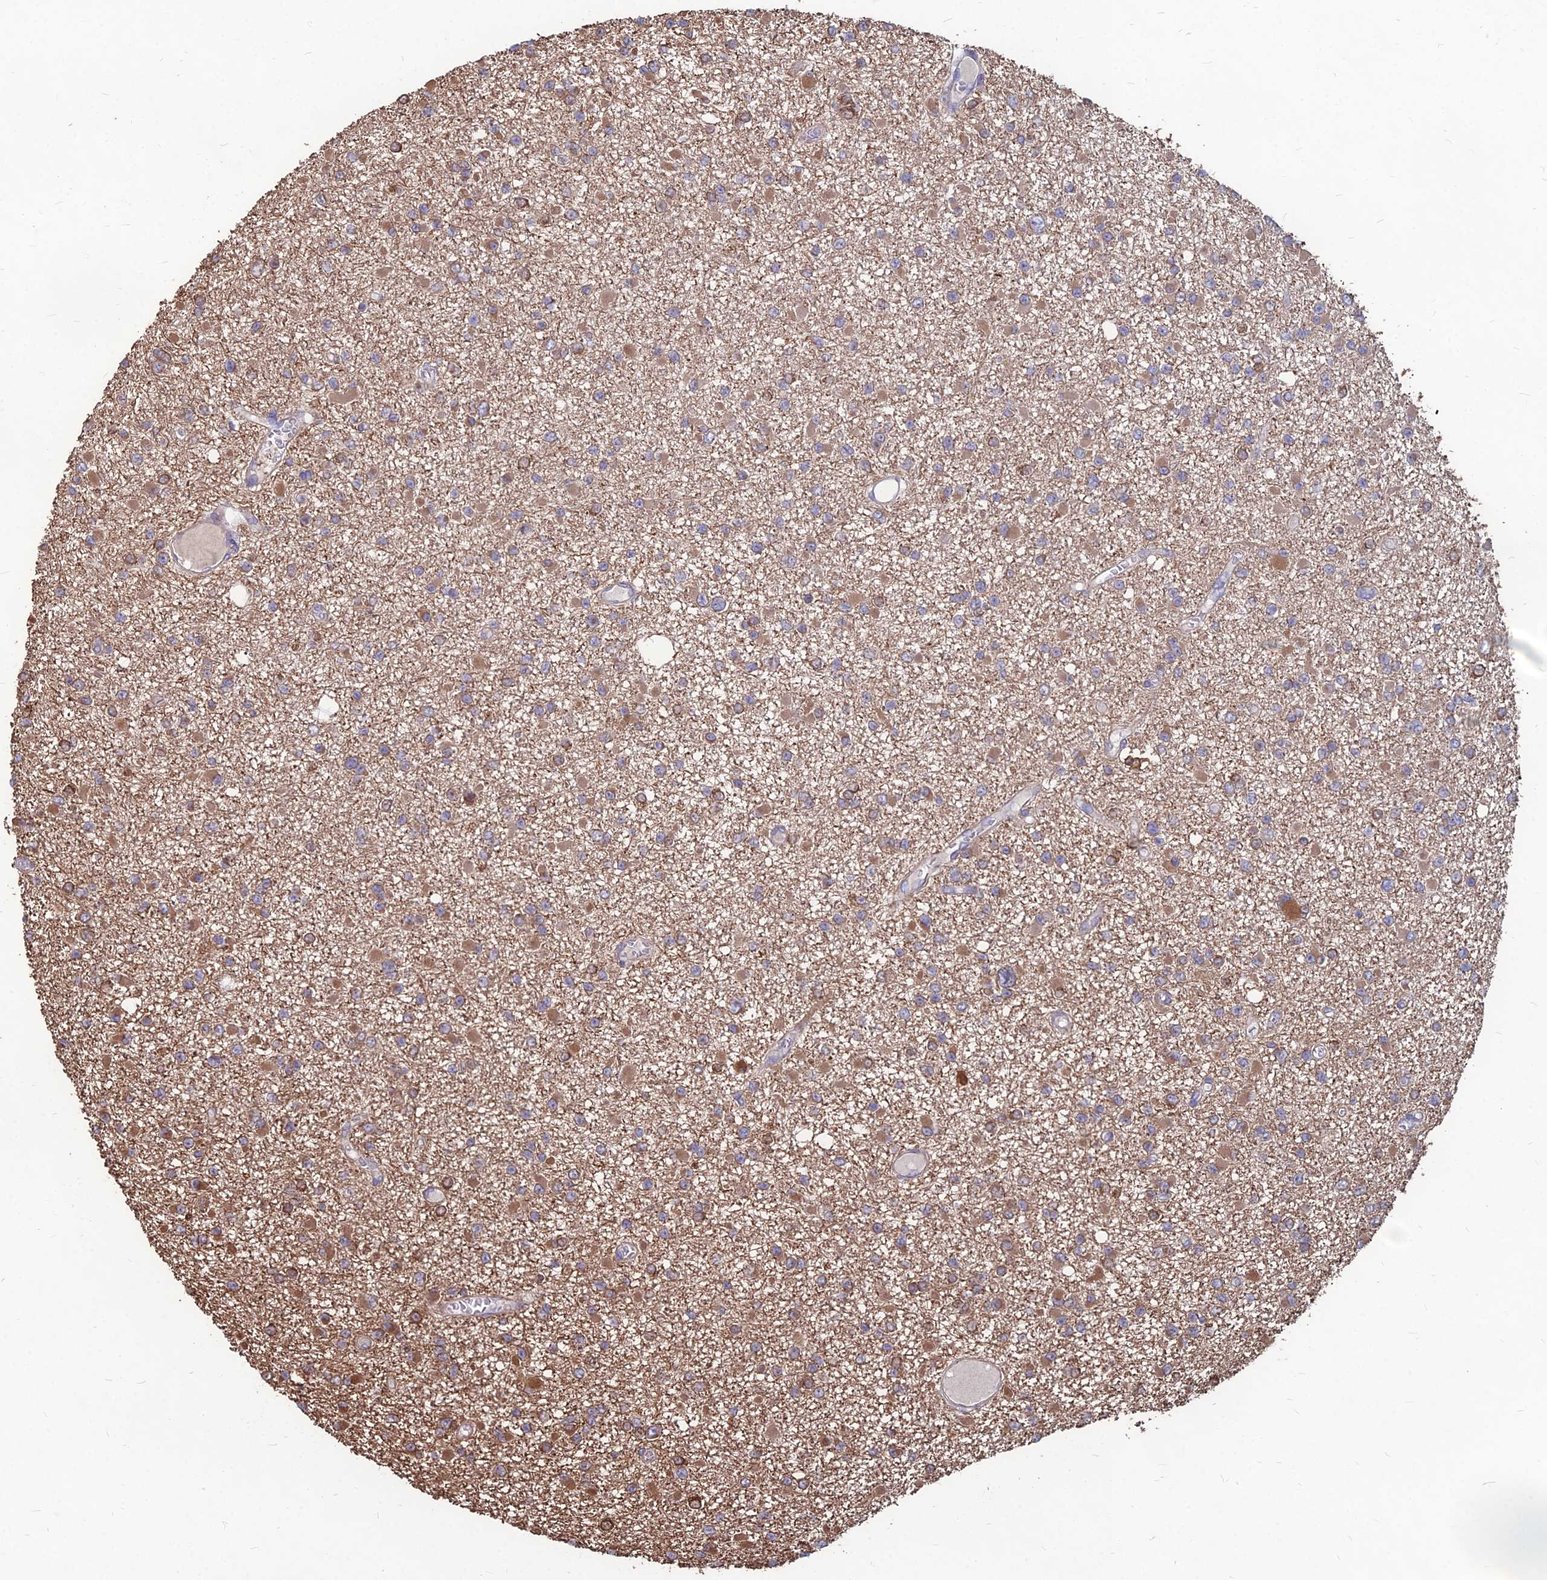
{"staining": {"intensity": "moderate", "quantity": "25%-75%", "location": "cytoplasmic/membranous"}, "tissue": "glioma", "cell_type": "Tumor cells", "image_type": "cancer", "snomed": [{"axis": "morphology", "description": "Glioma, malignant, Low grade"}, {"axis": "topography", "description": "Brain"}], "caption": "Moderate cytoplasmic/membranous positivity for a protein is seen in approximately 25%-75% of tumor cells of glioma using immunohistochemistry.", "gene": "LSM6", "patient": {"sex": "female", "age": 22}}